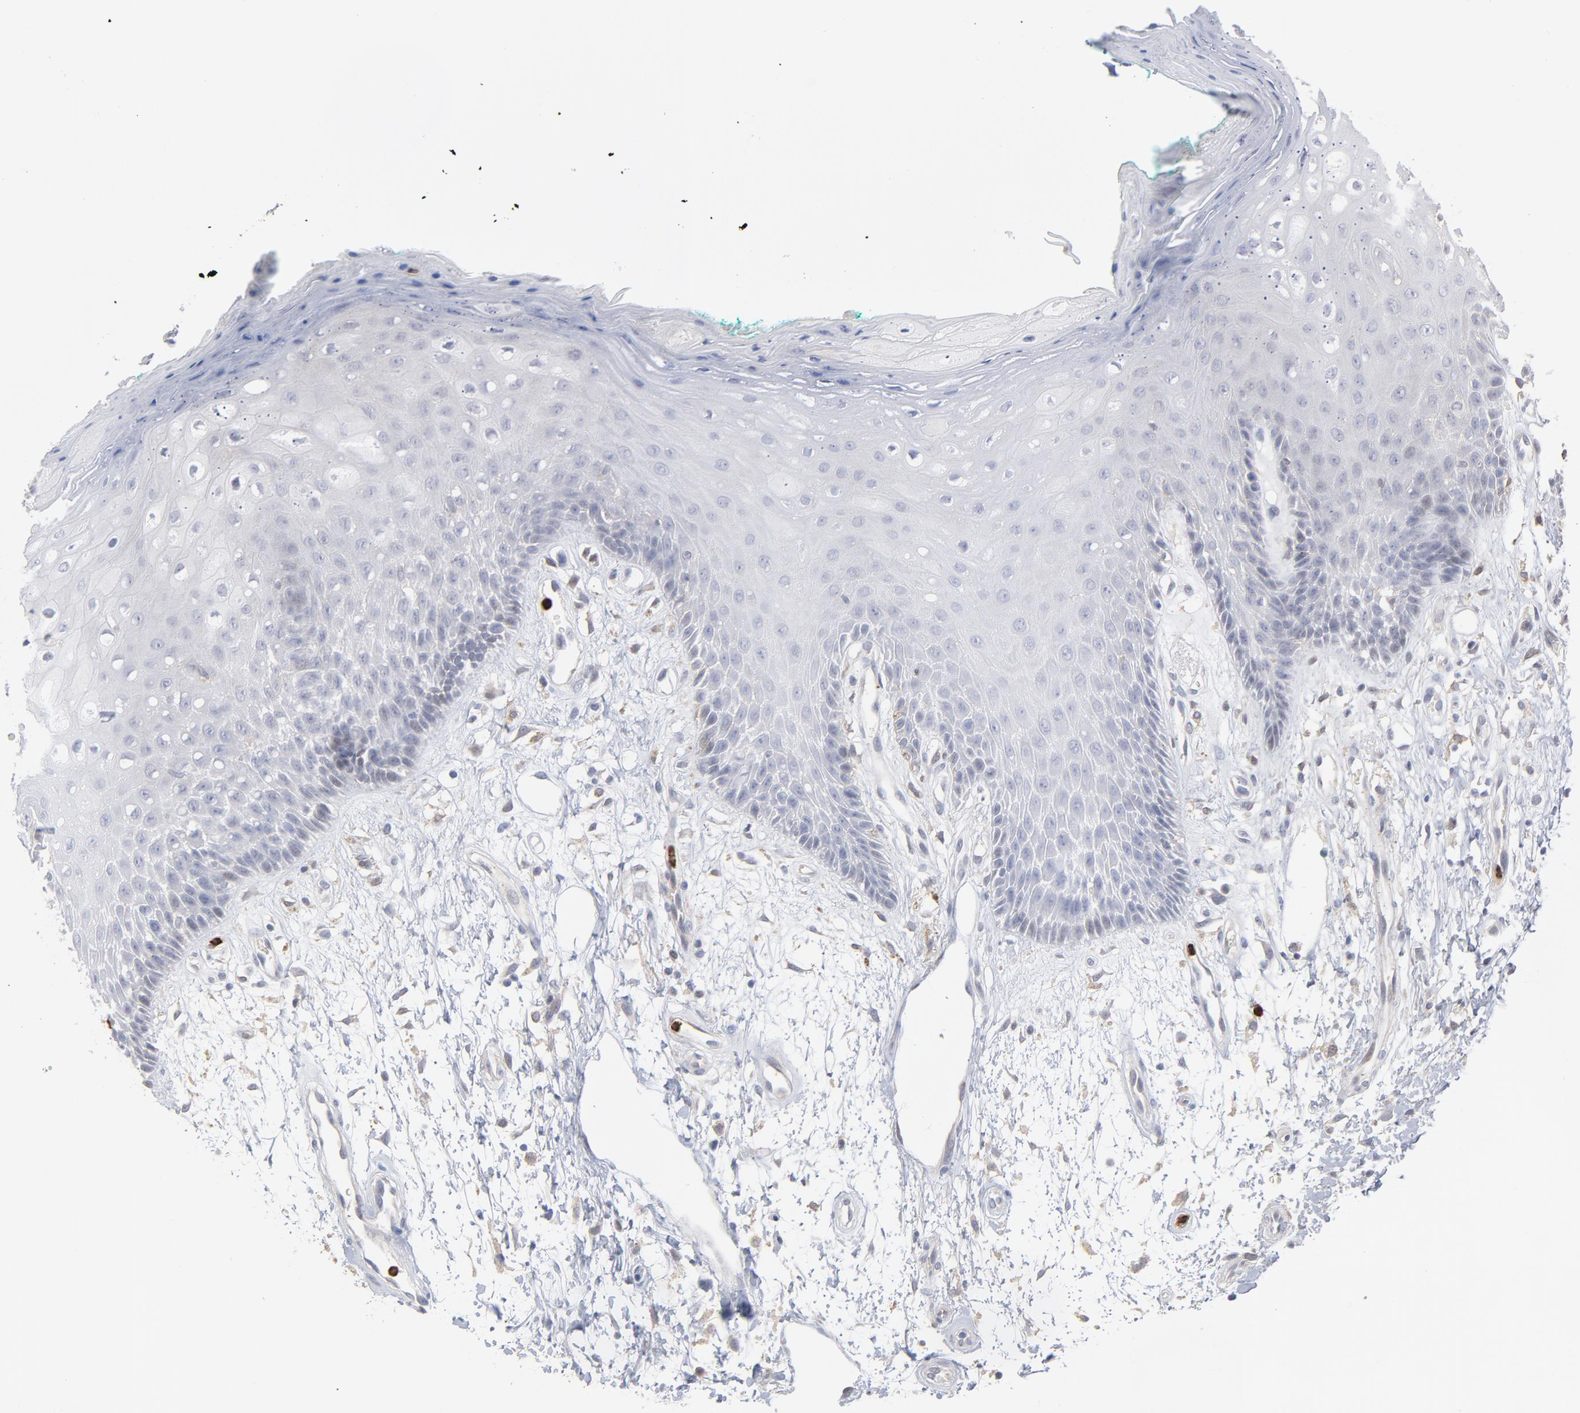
{"staining": {"intensity": "weak", "quantity": "<25%", "location": "nuclear"}, "tissue": "oral mucosa", "cell_type": "Squamous epithelial cells", "image_type": "normal", "snomed": [{"axis": "morphology", "description": "Normal tissue, NOS"}, {"axis": "morphology", "description": "Squamous cell carcinoma, NOS"}, {"axis": "topography", "description": "Skeletal muscle"}, {"axis": "topography", "description": "Oral tissue"}, {"axis": "topography", "description": "Head-Neck"}], "caption": "IHC of normal human oral mucosa displays no expression in squamous epithelial cells.", "gene": "PNMA1", "patient": {"sex": "female", "age": 84}}